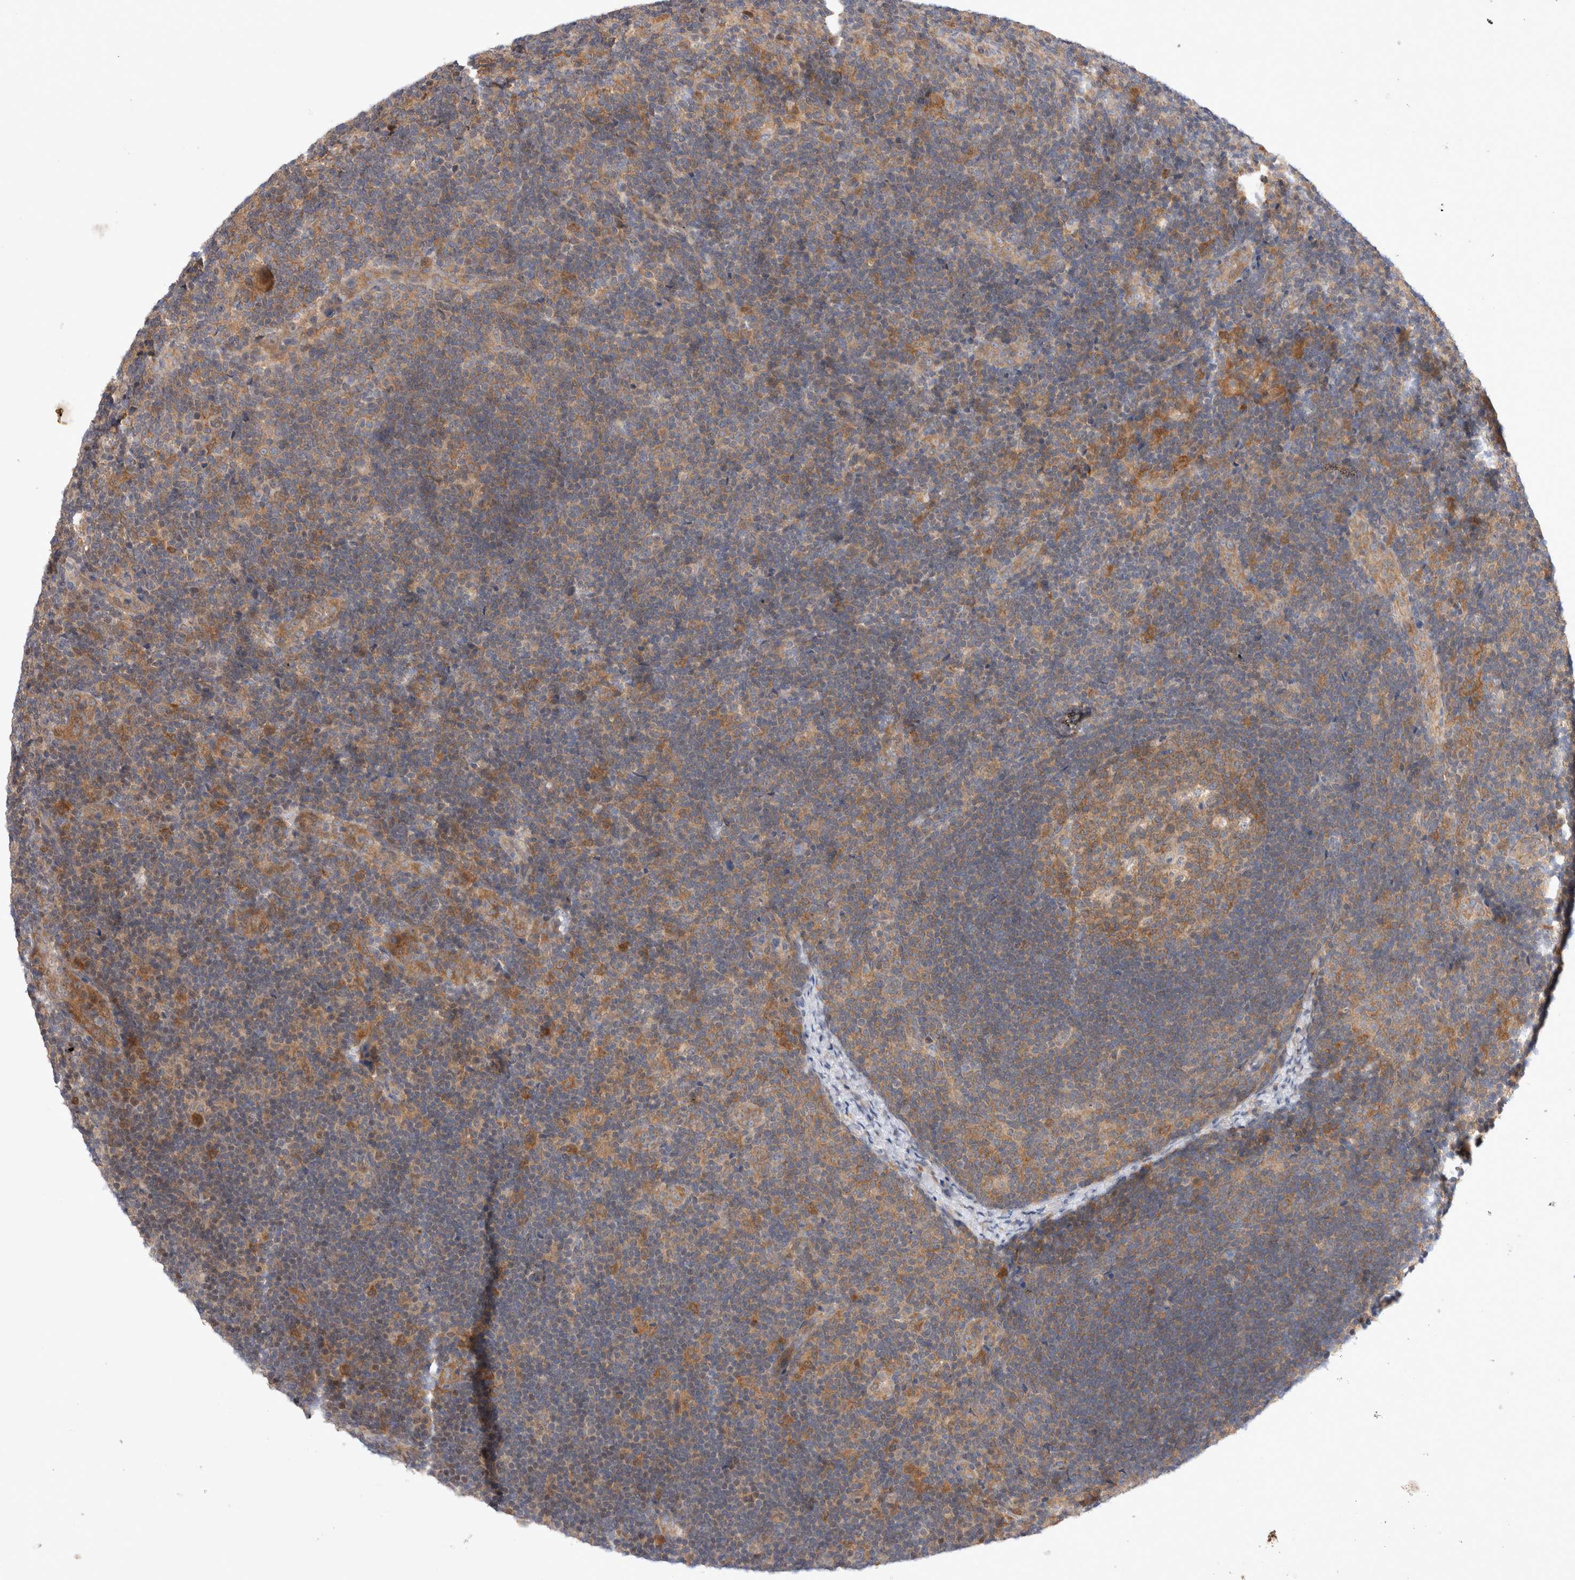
{"staining": {"intensity": "moderate", "quantity": "25%-75%", "location": "cytoplasmic/membranous"}, "tissue": "lymph node", "cell_type": "Germinal center cells", "image_type": "normal", "snomed": [{"axis": "morphology", "description": "Normal tissue, NOS"}, {"axis": "topography", "description": "Lymph node"}], "caption": "Immunohistochemistry histopathology image of benign lymph node: human lymph node stained using immunohistochemistry demonstrates medium levels of moderate protein expression localized specifically in the cytoplasmic/membranous of germinal center cells, appearing as a cytoplasmic/membranous brown color.", "gene": "HTT", "patient": {"sex": "female", "age": 22}}